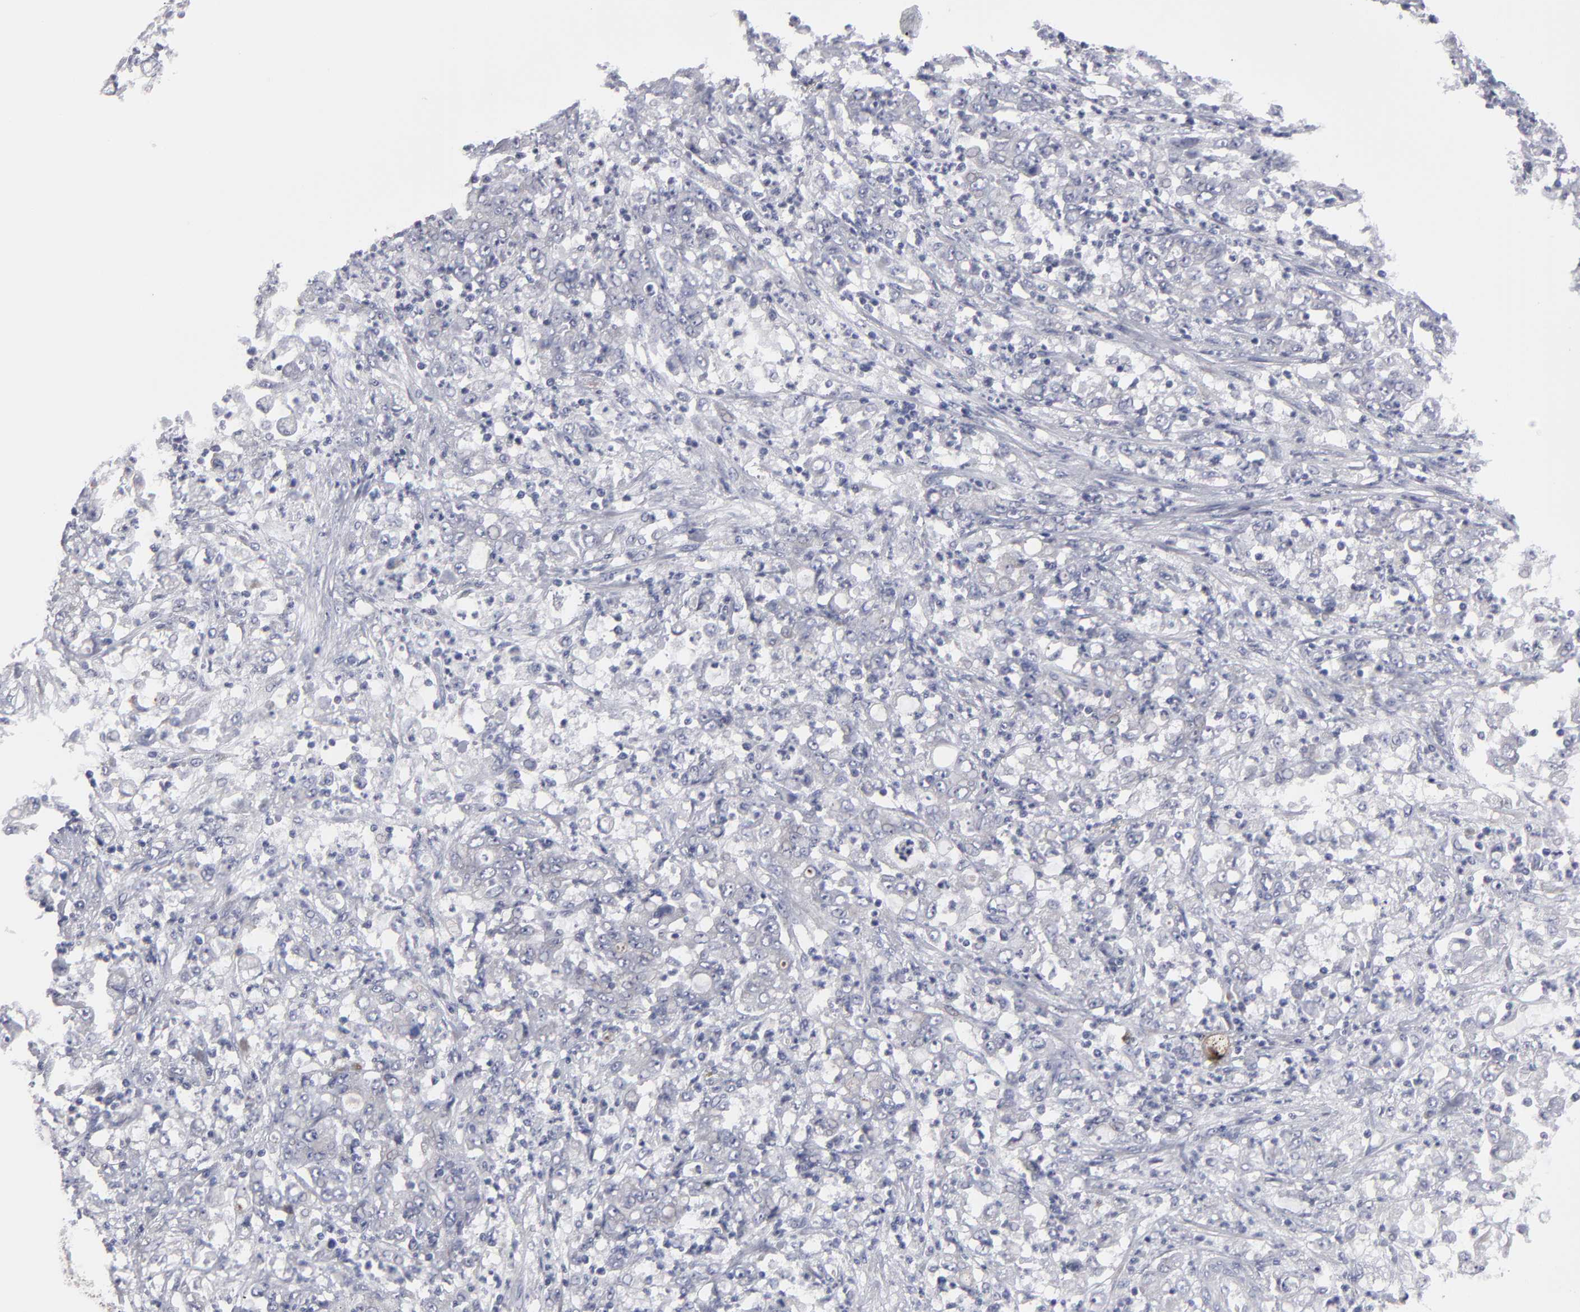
{"staining": {"intensity": "negative", "quantity": "none", "location": "none"}, "tissue": "stomach cancer", "cell_type": "Tumor cells", "image_type": "cancer", "snomed": [{"axis": "morphology", "description": "Adenocarcinoma, NOS"}, {"axis": "topography", "description": "Stomach, lower"}], "caption": "This histopathology image is of stomach adenocarcinoma stained with immunohistochemistry to label a protein in brown with the nuclei are counter-stained blue. There is no expression in tumor cells. Brightfield microscopy of immunohistochemistry stained with DAB (brown) and hematoxylin (blue), captured at high magnification.", "gene": "CCDC80", "patient": {"sex": "female", "age": 71}}